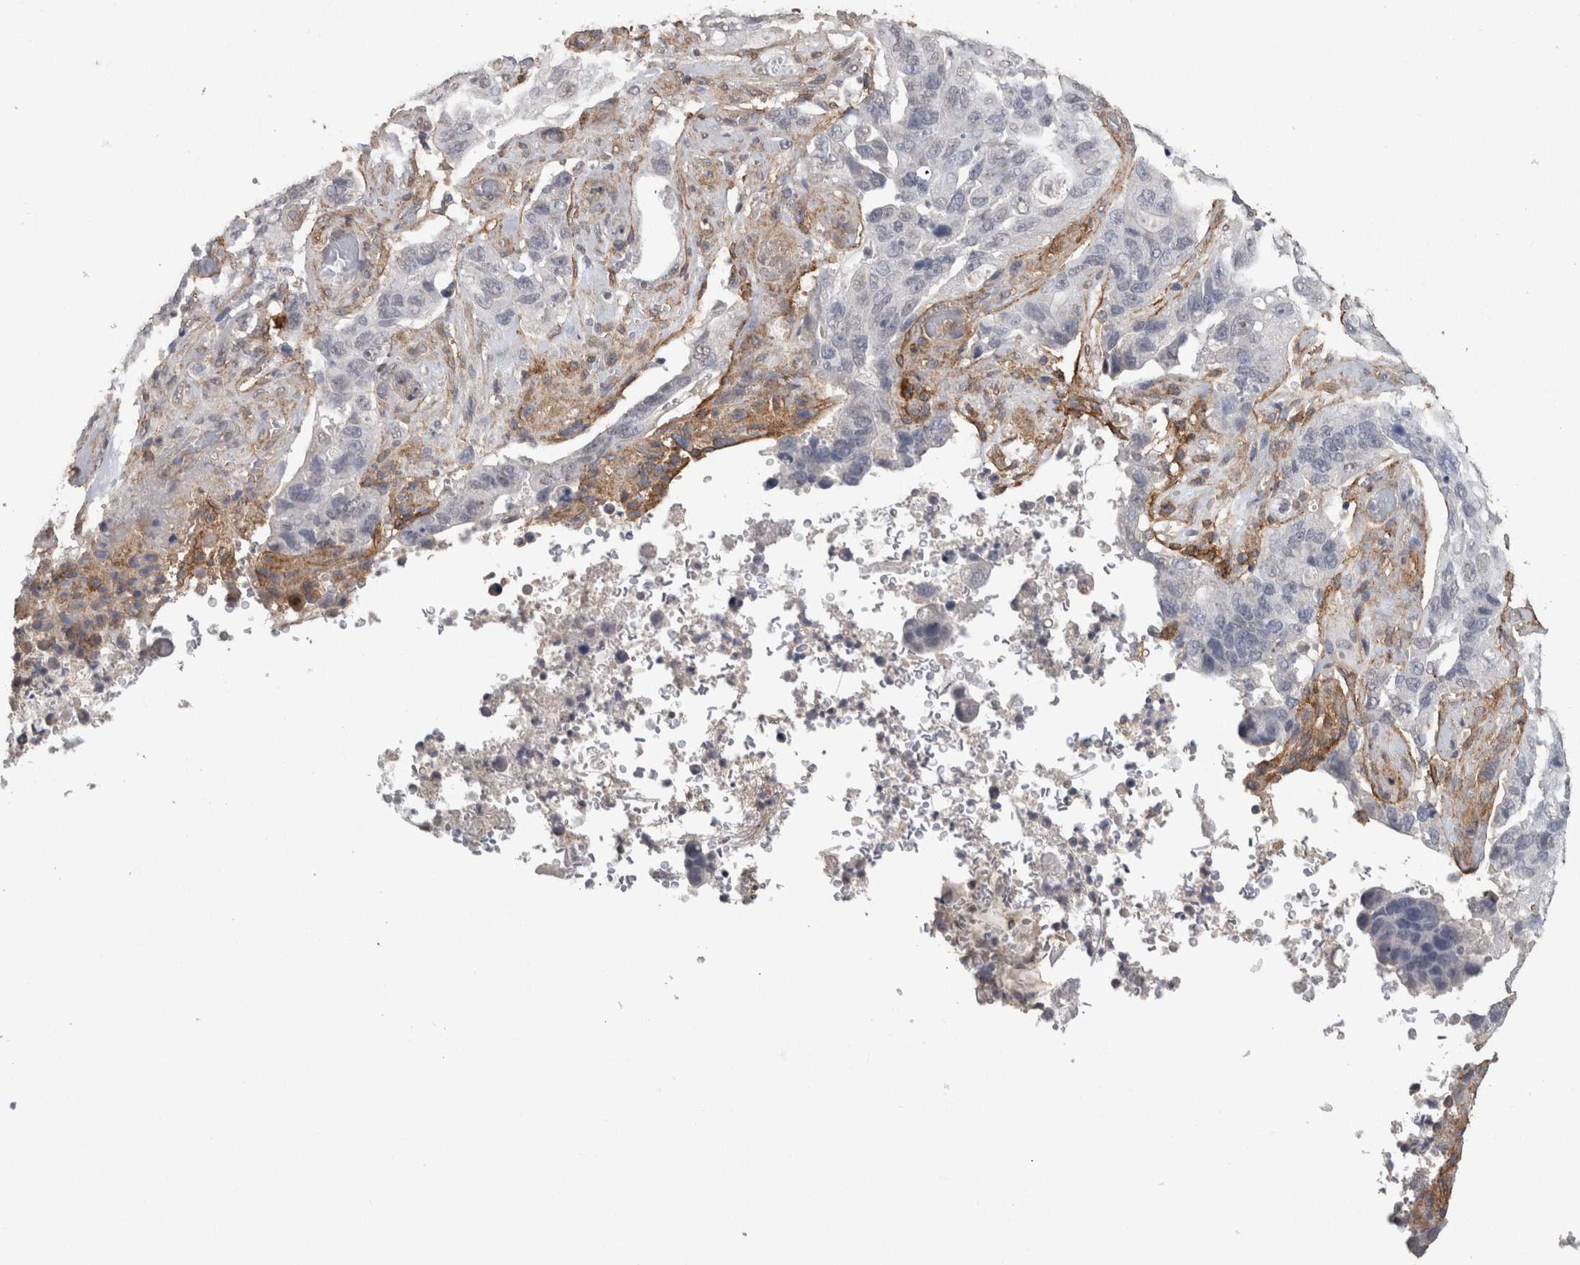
{"staining": {"intensity": "negative", "quantity": "none", "location": "none"}, "tissue": "stomach cancer", "cell_type": "Tumor cells", "image_type": "cancer", "snomed": [{"axis": "morphology", "description": "Adenocarcinoma, NOS"}, {"axis": "topography", "description": "Stomach"}], "caption": "Immunohistochemical staining of stomach cancer demonstrates no significant expression in tumor cells. The staining is performed using DAB (3,3'-diaminobenzidine) brown chromogen with nuclei counter-stained in using hematoxylin.", "gene": "RECK", "patient": {"sex": "female", "age": 89}}